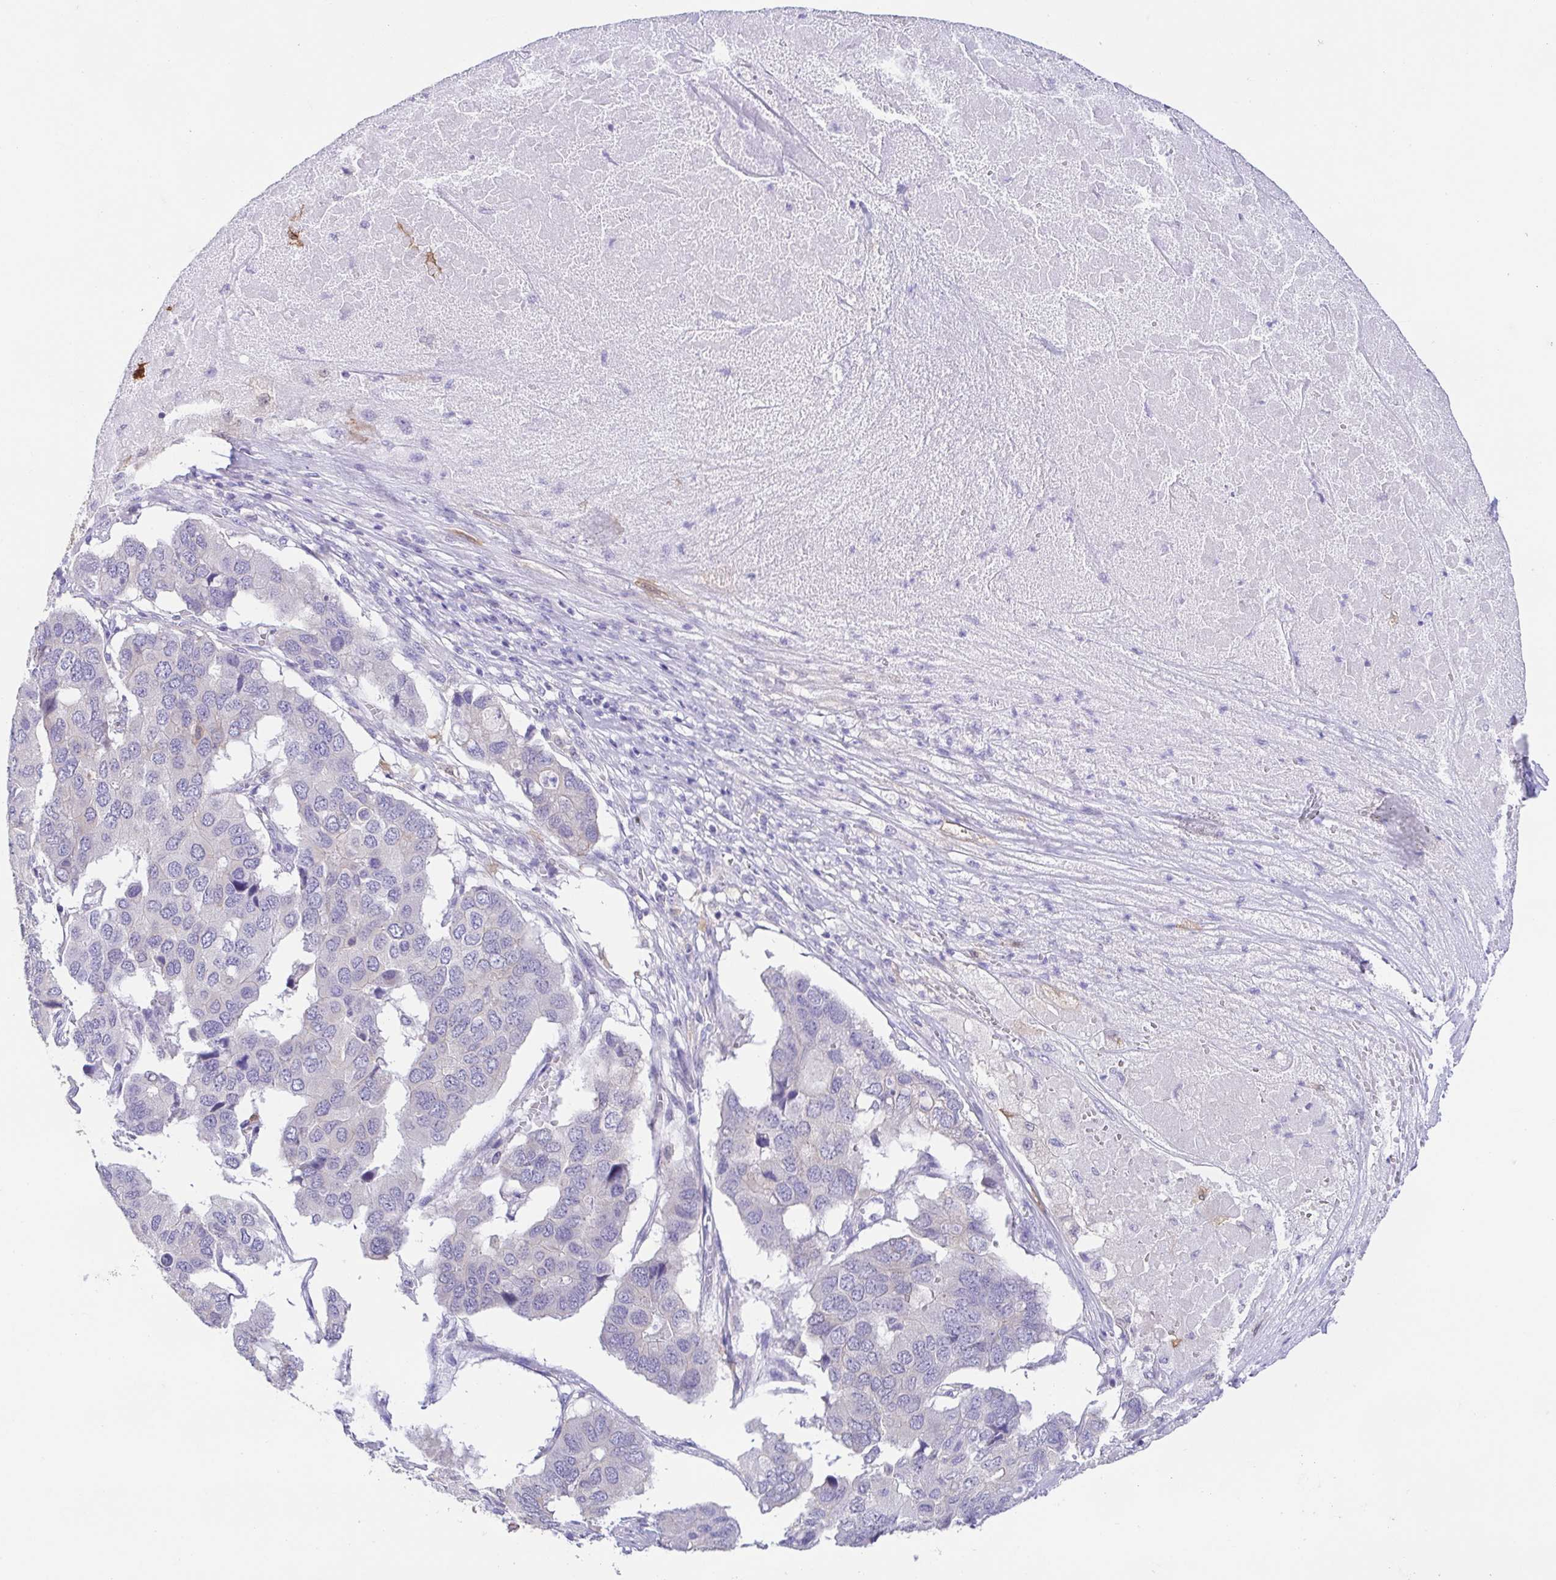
{"staining": {"intensity": "negative", "quantity": "none", "location": "none"}, "tissue": "pancreatic cancer", "cell_type": "Tumor cells", "image_type": "cancer", "snomed": [{"axis": "morphology", "description": "Adenocarcinoma, NOS"}, {"axis": "topography", "description": "Pancreas"}], "caption": "Immunohistochemistry photomicrograph of neoplastic tissue: human pancreatic cancer (adenocarcinoma) stained with DAB (3,3'-diaminobenzidine) demonstrates no significant protein expression in tumor cells. (Brightfield microscopy of DAB (3,3'-diaminobenzidine) immunohistochemistry (IHC) at high magnification).", "gene": "FABP3", "patient": {"sex": "male", "age": 50}}